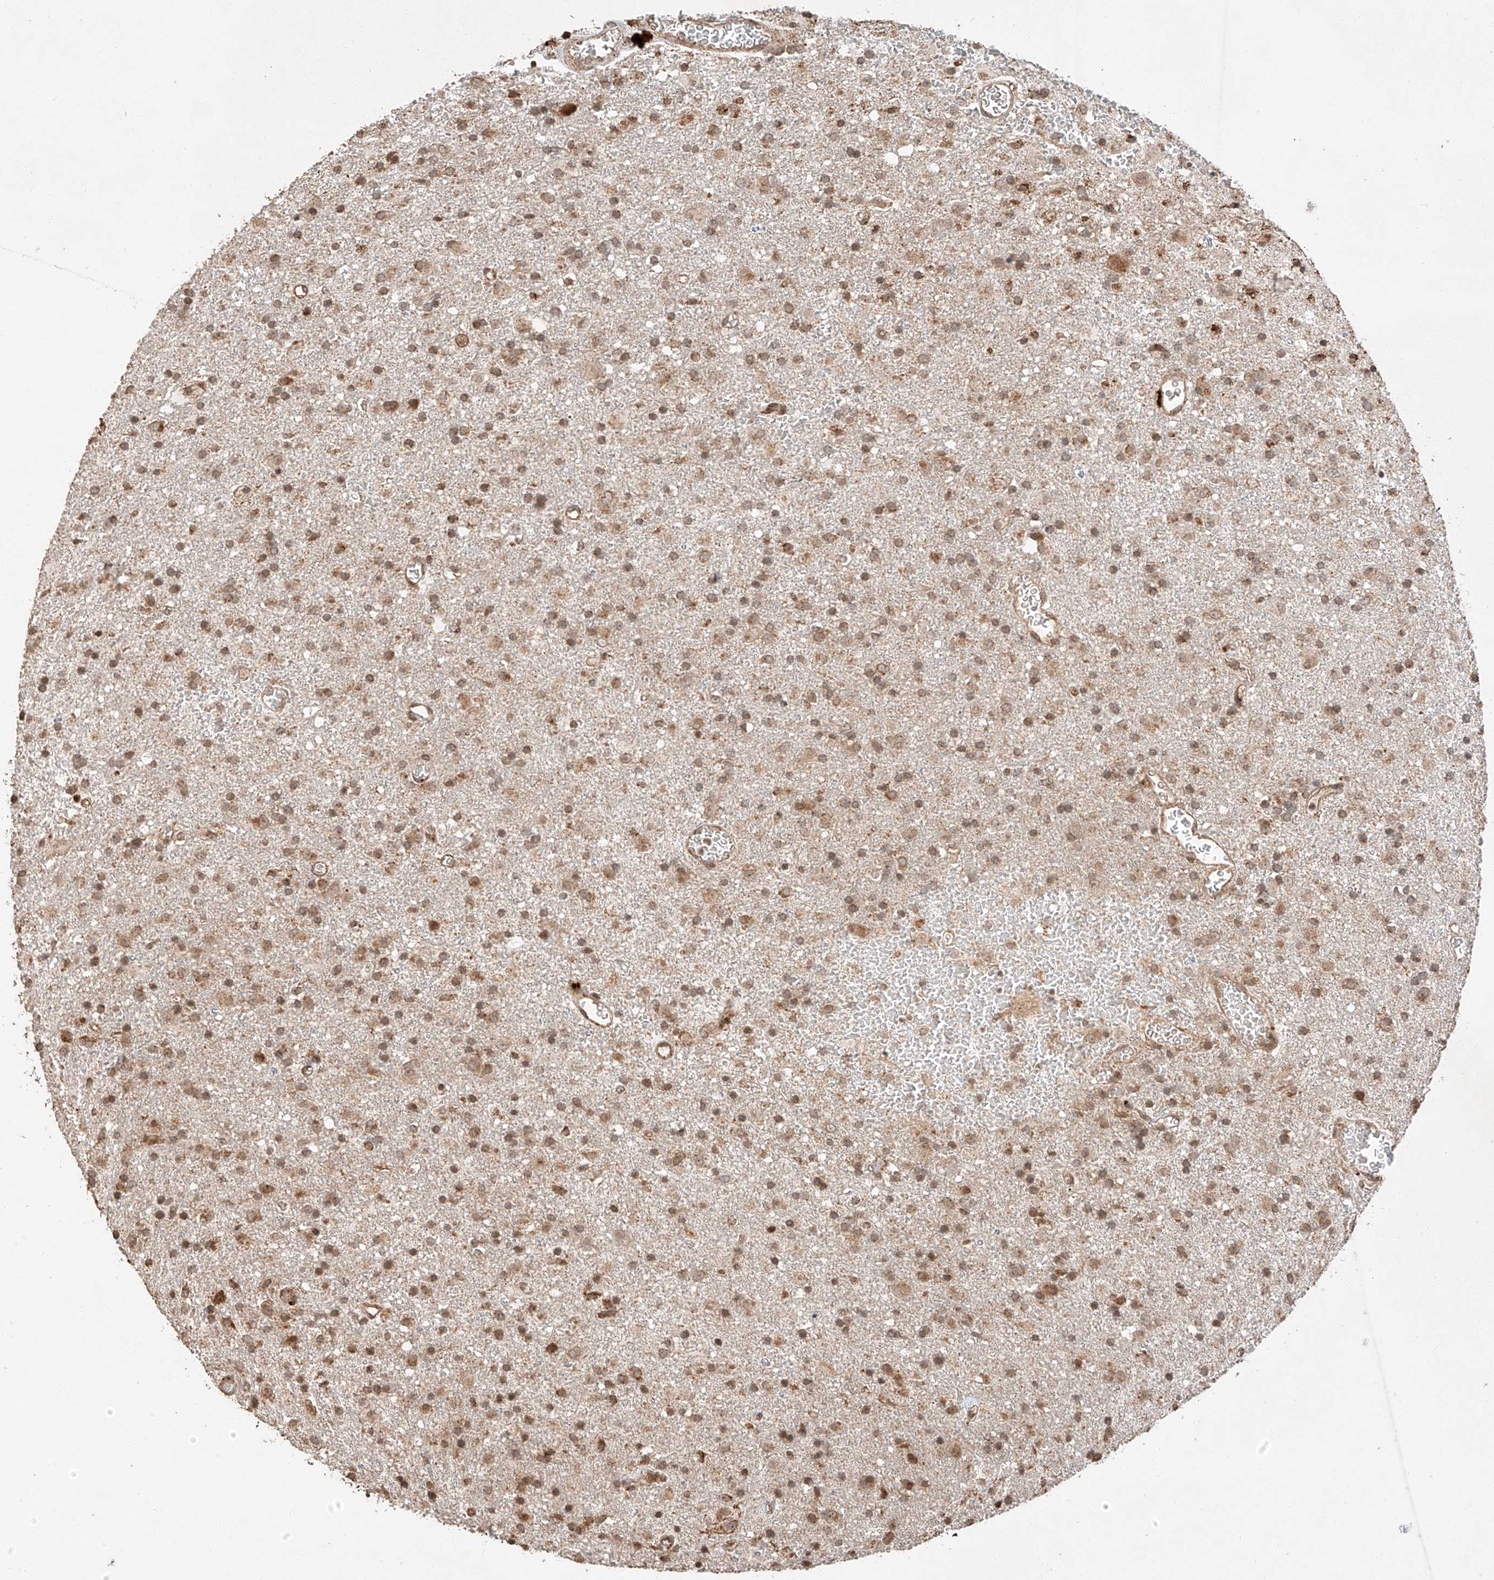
{"staining": {"intensity": "moderate", "quantity": ">75%", "location": "cytoplasmic/membranous"}, "tissue": "glioma", "cell_type": "Tumor cells", "image_type": "cancer", "snomed": [{"axis": "morphology", "description": "Glioma, malignant, Low grade"}, {"axis": "topography", "description": "Brain"}], "caption": "Malignant glioma (low-grade) was stained to show a protein in brown. There is medium levels of moderate cytoplasmic/membranous staining in approximately >75% of tumor cells. Using DAB (brown) and hematoxylin (blue) stains, captured at high magnification using brightfield microscopy.", "gene": "ARHGAP33", "patient": {"sex": "male", "age": 65}}